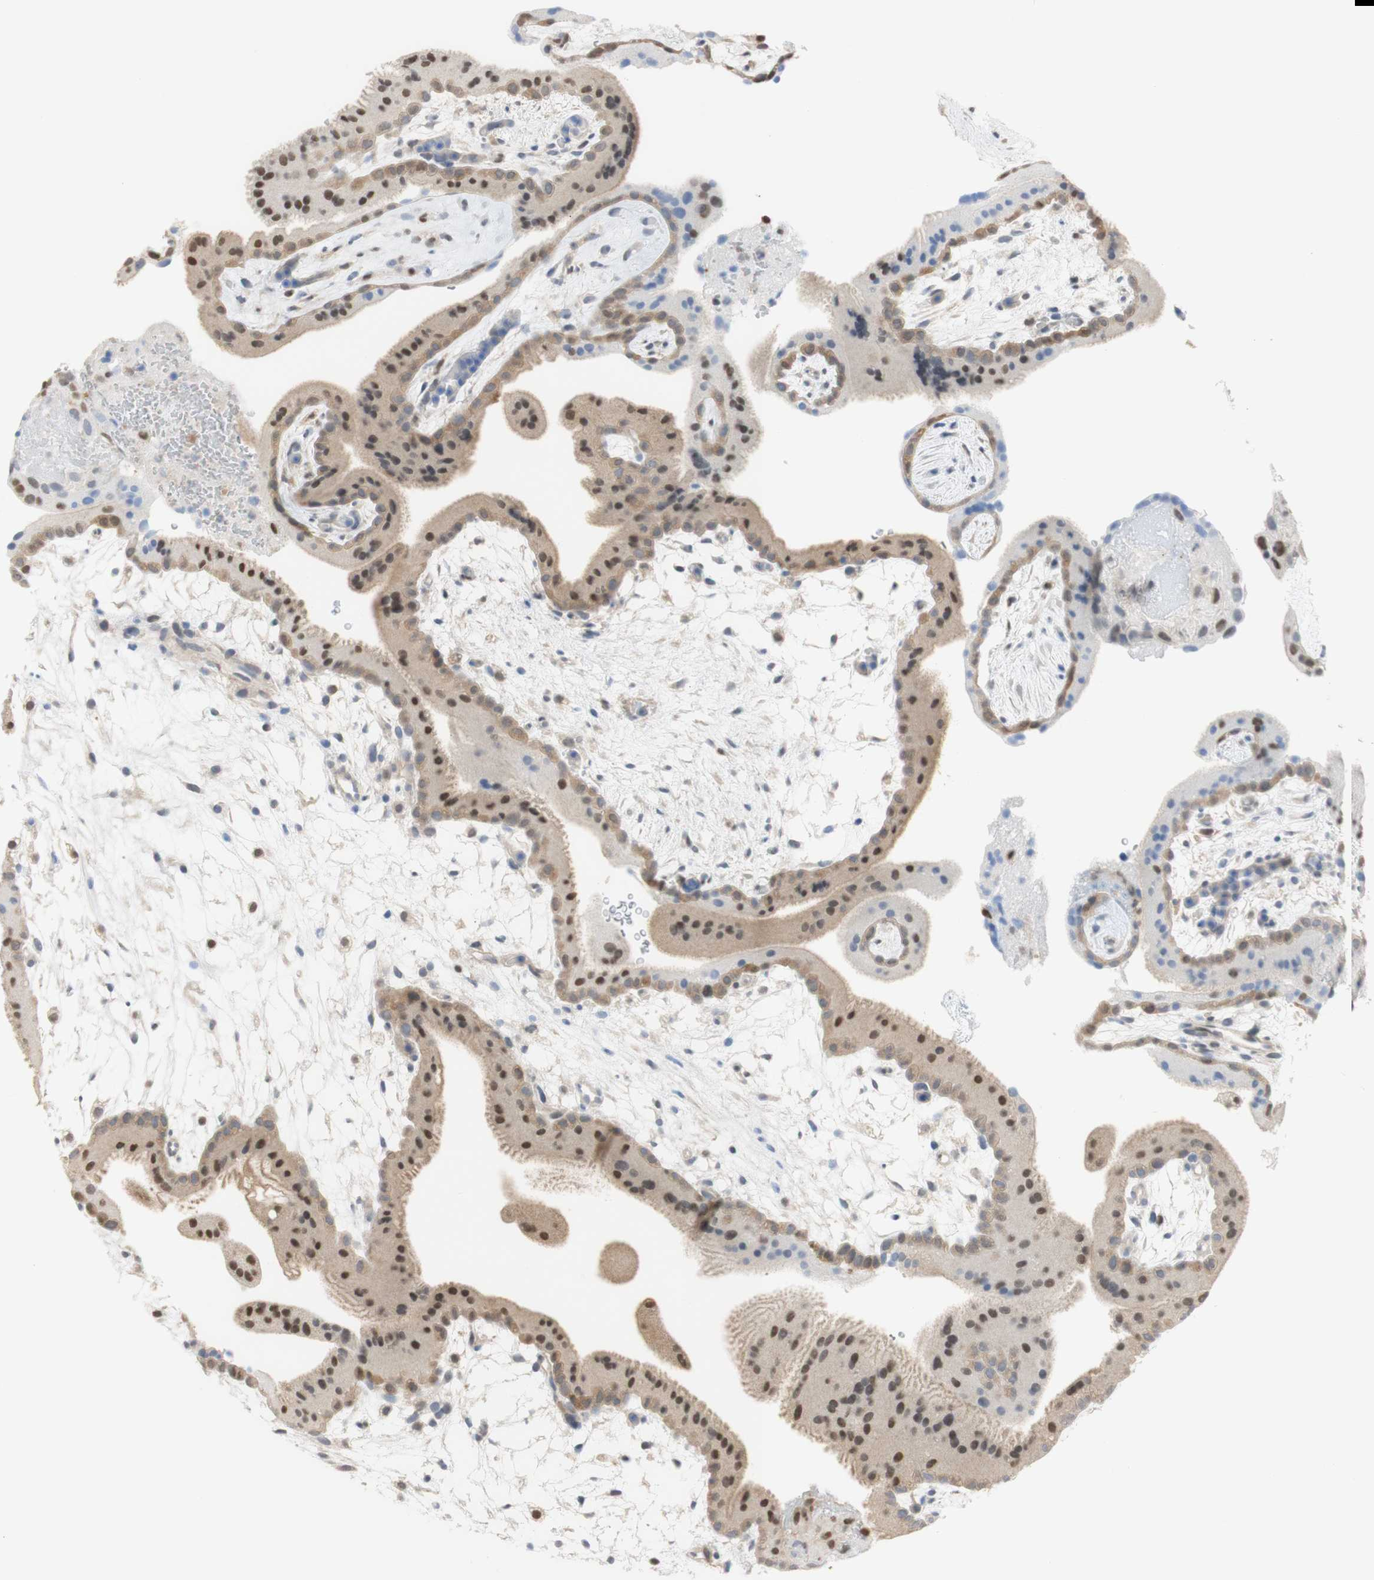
{"staining": {"intensity": "moderate", "quantity": "25%-75%", "location": "cytoplasmic/membranous,nuclear"}, "tissue": "placenta", "cell_type": "Trophoblastic cells", "image_type": "normal", "snomed": [{"axis": "morphology", "description": "Normal tissue, NOS"}, {"axis": "topography", "description": "Placenta"}], "caption": "A brown stain shows moderate cytoplasmic/membranous,nuclear expression of a protein in trophoblastic cells of normal human placenta.", "gene": "NAP1L4", "patient": {"sex": "female", "age": 19}}